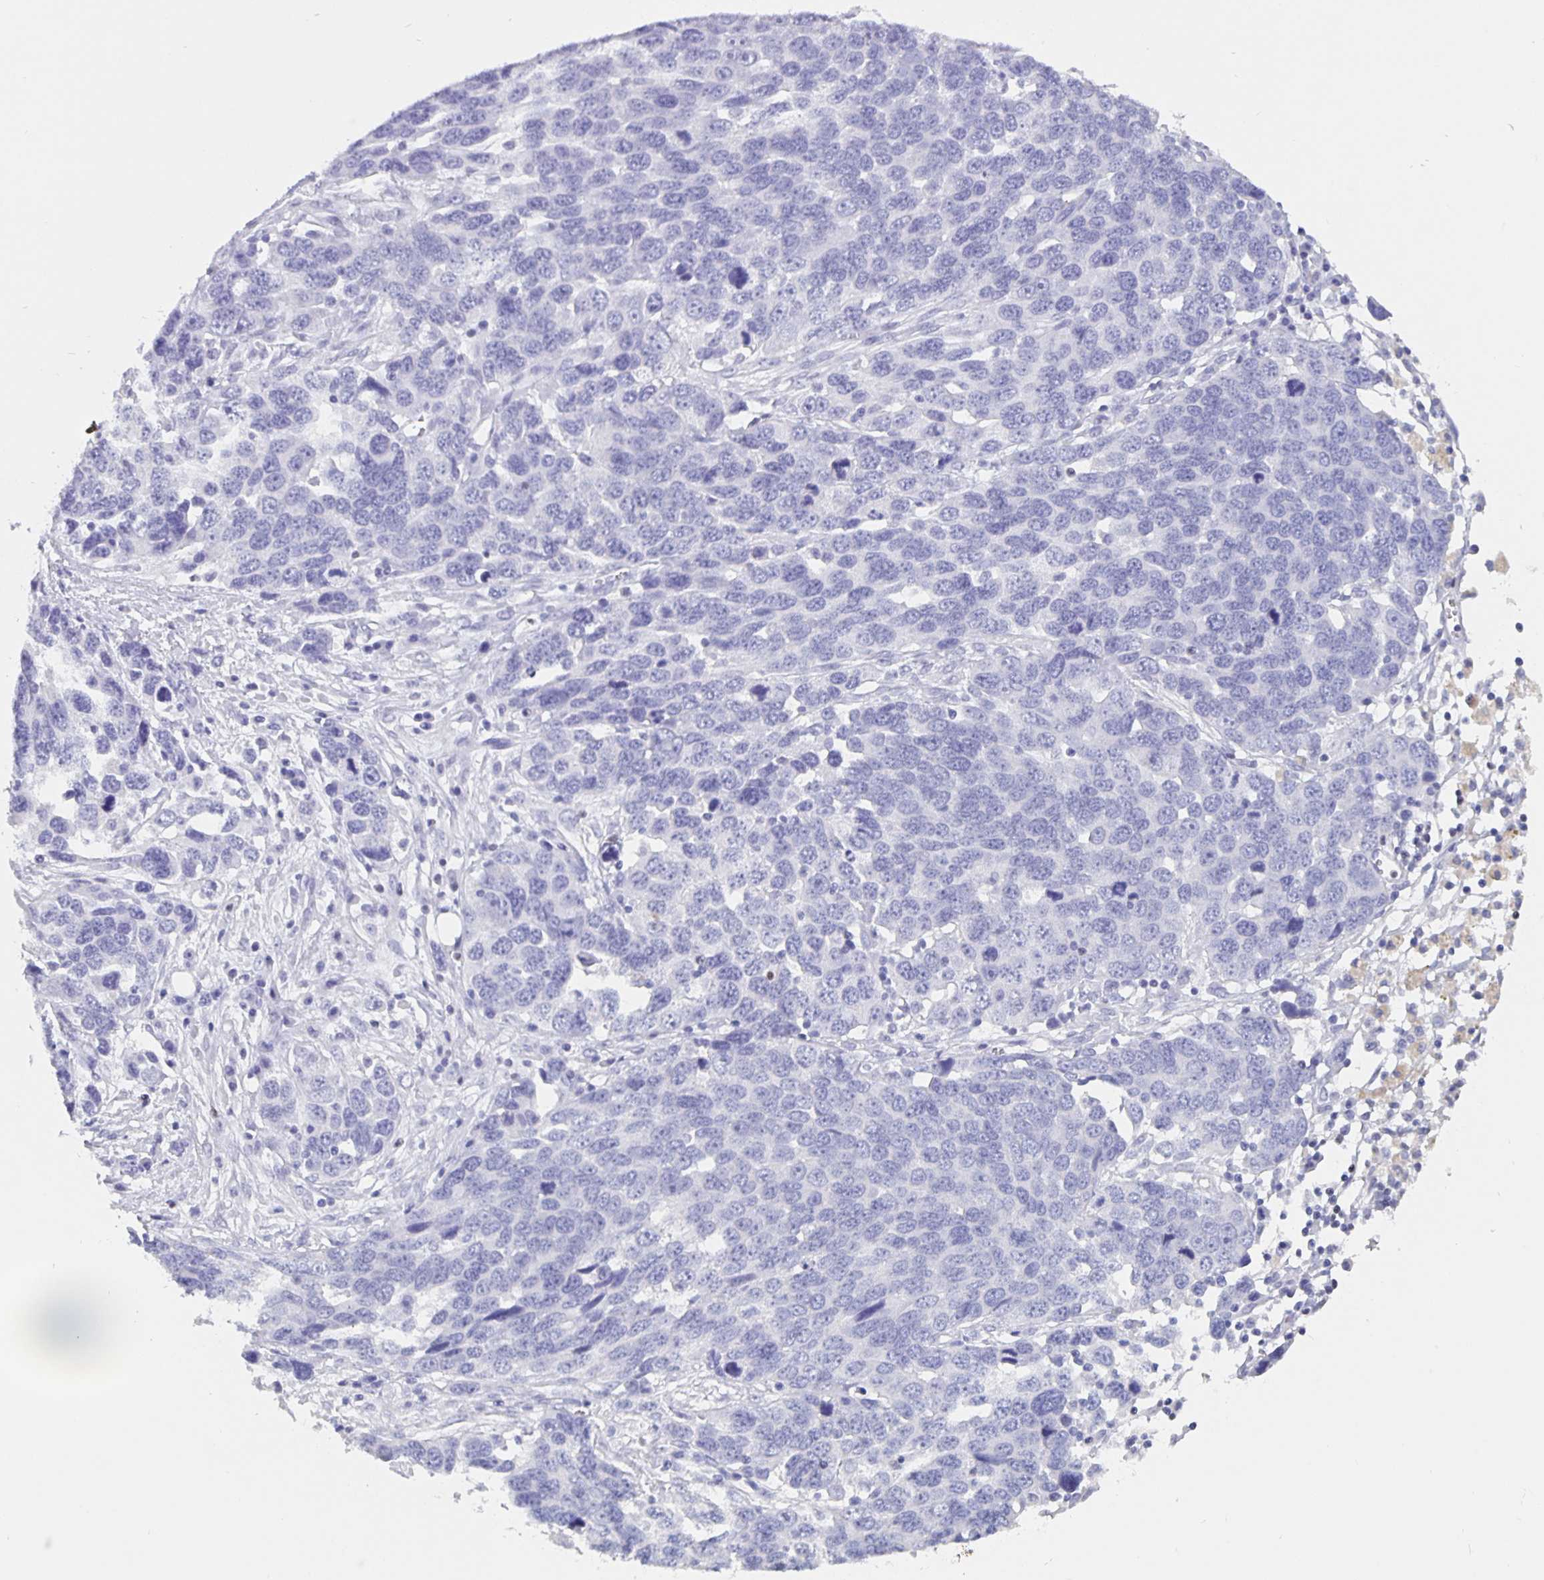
{"staining": {"intensity": "negative", "quantity": "none", "location": "none"}, "tissue": "ovarian cancer", "cell_type": "Tumor cells", "image_type": "cancer", "snomed": [{"axis": "morphology", "description": "Cystadenocarcinoma, serous, NOS"}, {"axis": "topography", "description": "Ovary"}], "caption": "Immunohistochemical staining of serous cystadenocarcinoma (ovarian) exhibits no significant expression in tumor cells.", "gene": "SATB2", "patient": {"sex": "female", "age": 76}}